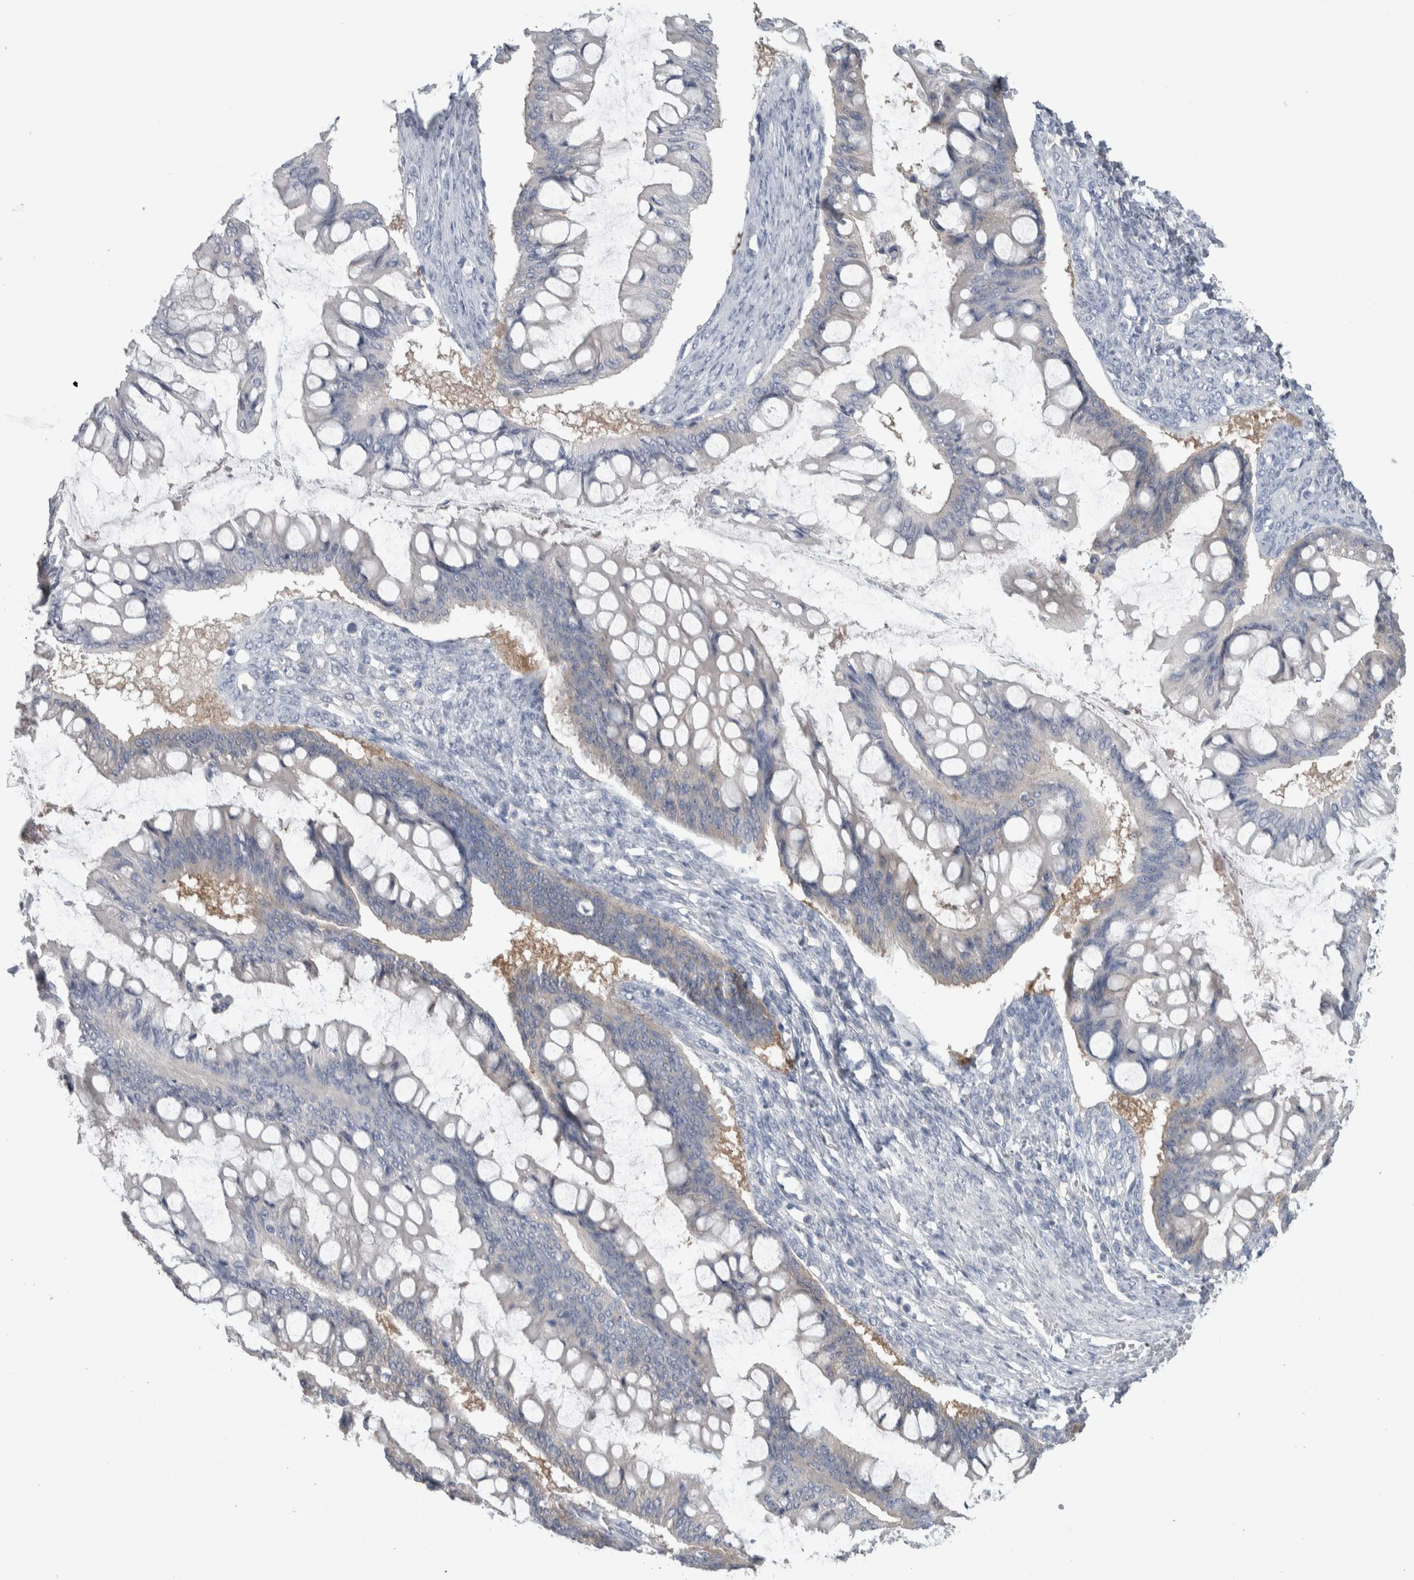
{"staining": {"intensity": "weak", "quantity": "<25%", "location": "cytoplasmic/membranous"}, "tissue": "ovarian cancer", "cell_type": "Tumor cells", "image_type": "cancer", "snomed": [{"axis": "morphology", "description": "Cystadenocarcinoma, mucinous, NOS"}, {"axis": "topography", "description": "Ovary"}], "caption": "Ovarian cancer (mucinous cystadenocarcinoma) was stained to show a protein in brown. There is no significant positivity in tumor cells.", "gene": "GPHN", "patient": {"sex": "female", "age": 73}}